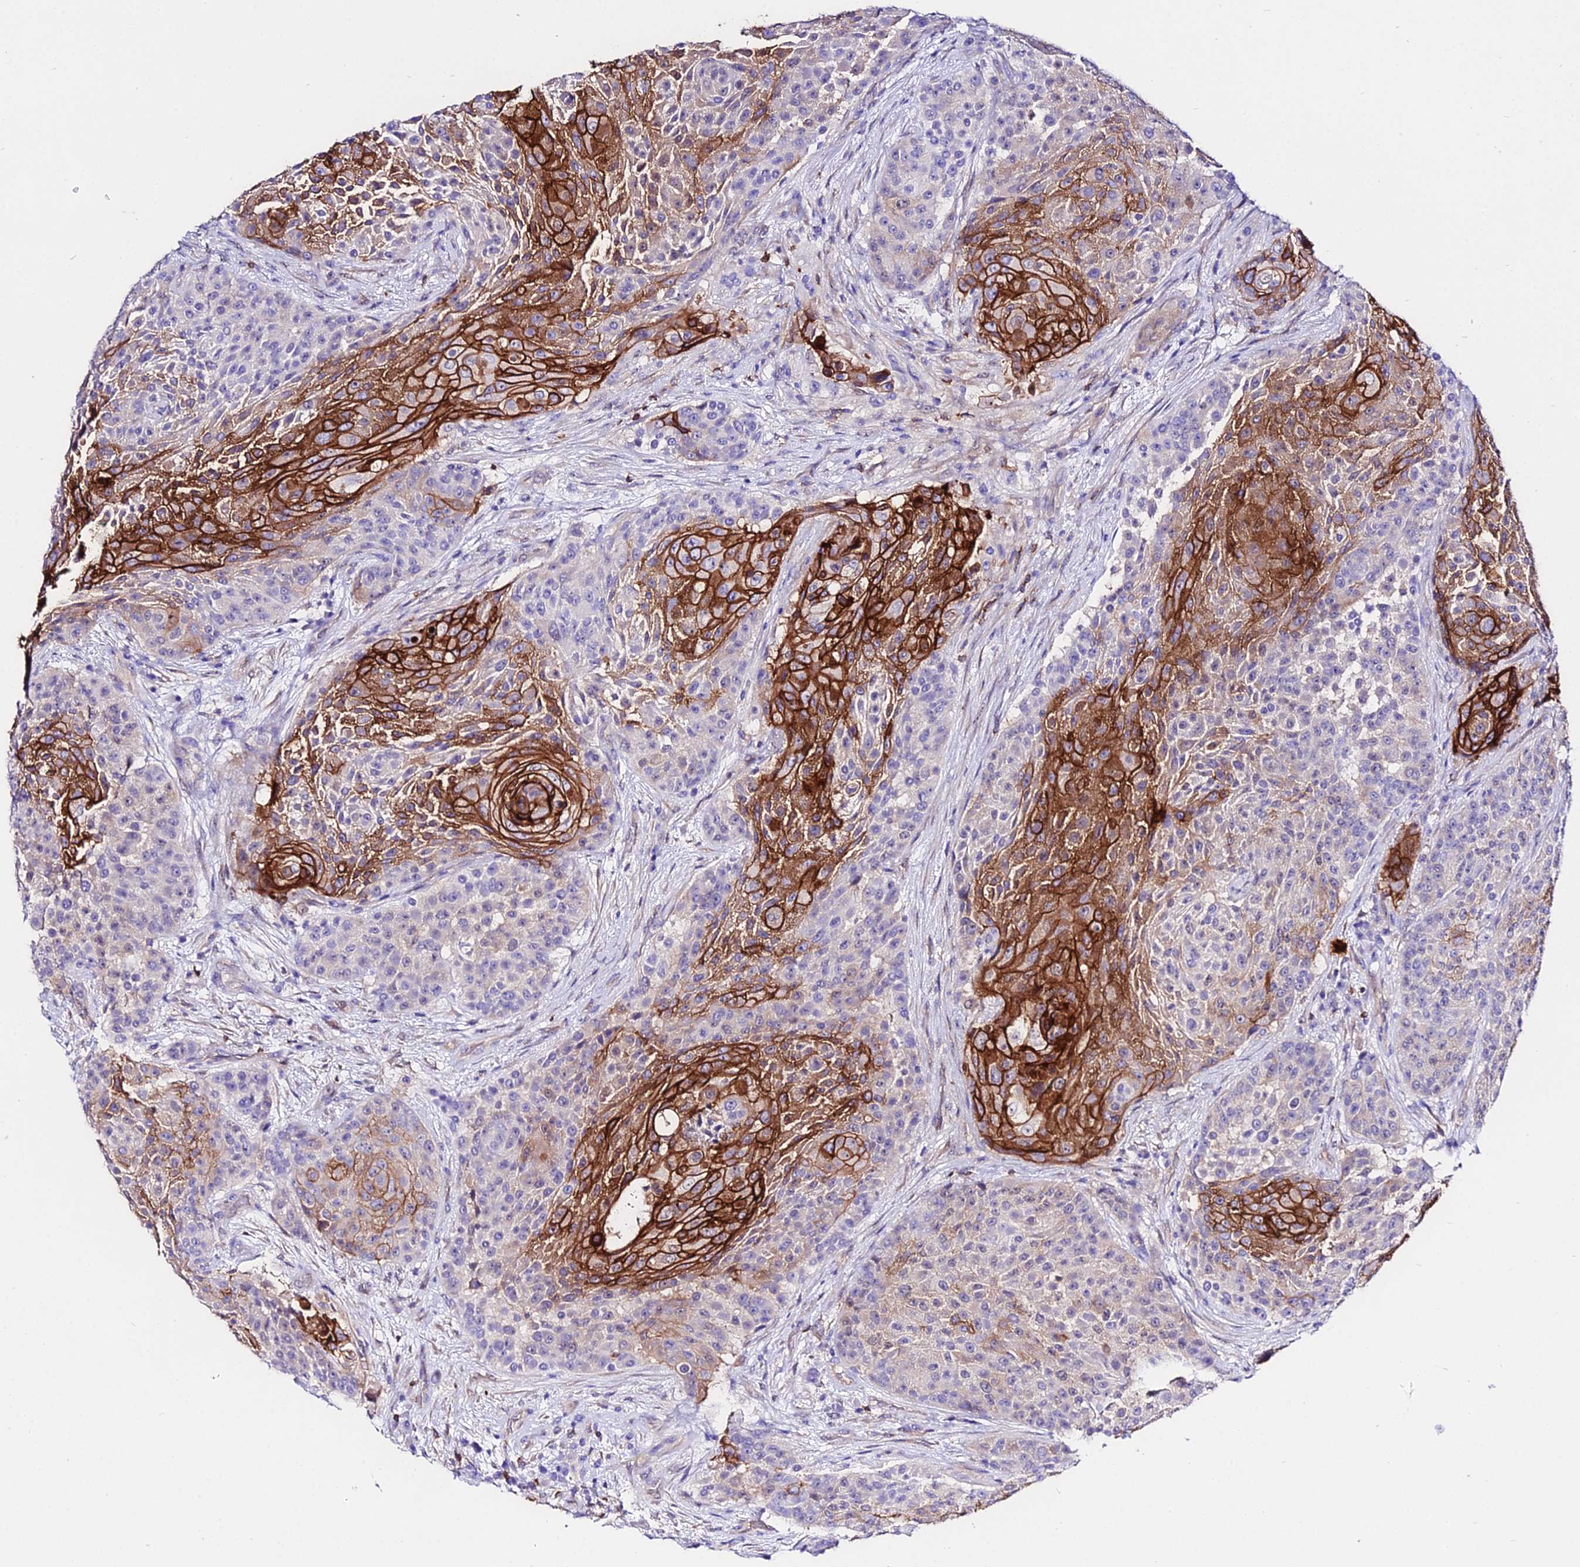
{"staining": {"intensity": "strong", "quantity": "25%-75%", "location": "cytoplasmic/membranous"}, "tissue": "urothelial cancer", "cell_type": "Tumor cells", "image_type": "cancer", "snomed": [{"axis": "morphology", "description": "Urothelial carcinoma, High grade"}, {"axis": "topography", "description": "Urinary bladder"}], "caption": "Strong cytoplasmic/membranous staining is seen in approximately 25%-75% of tumor cells in urothelial cancer.", "gene": "S100A16", "patient": {"sex": "female", "age": 63}}